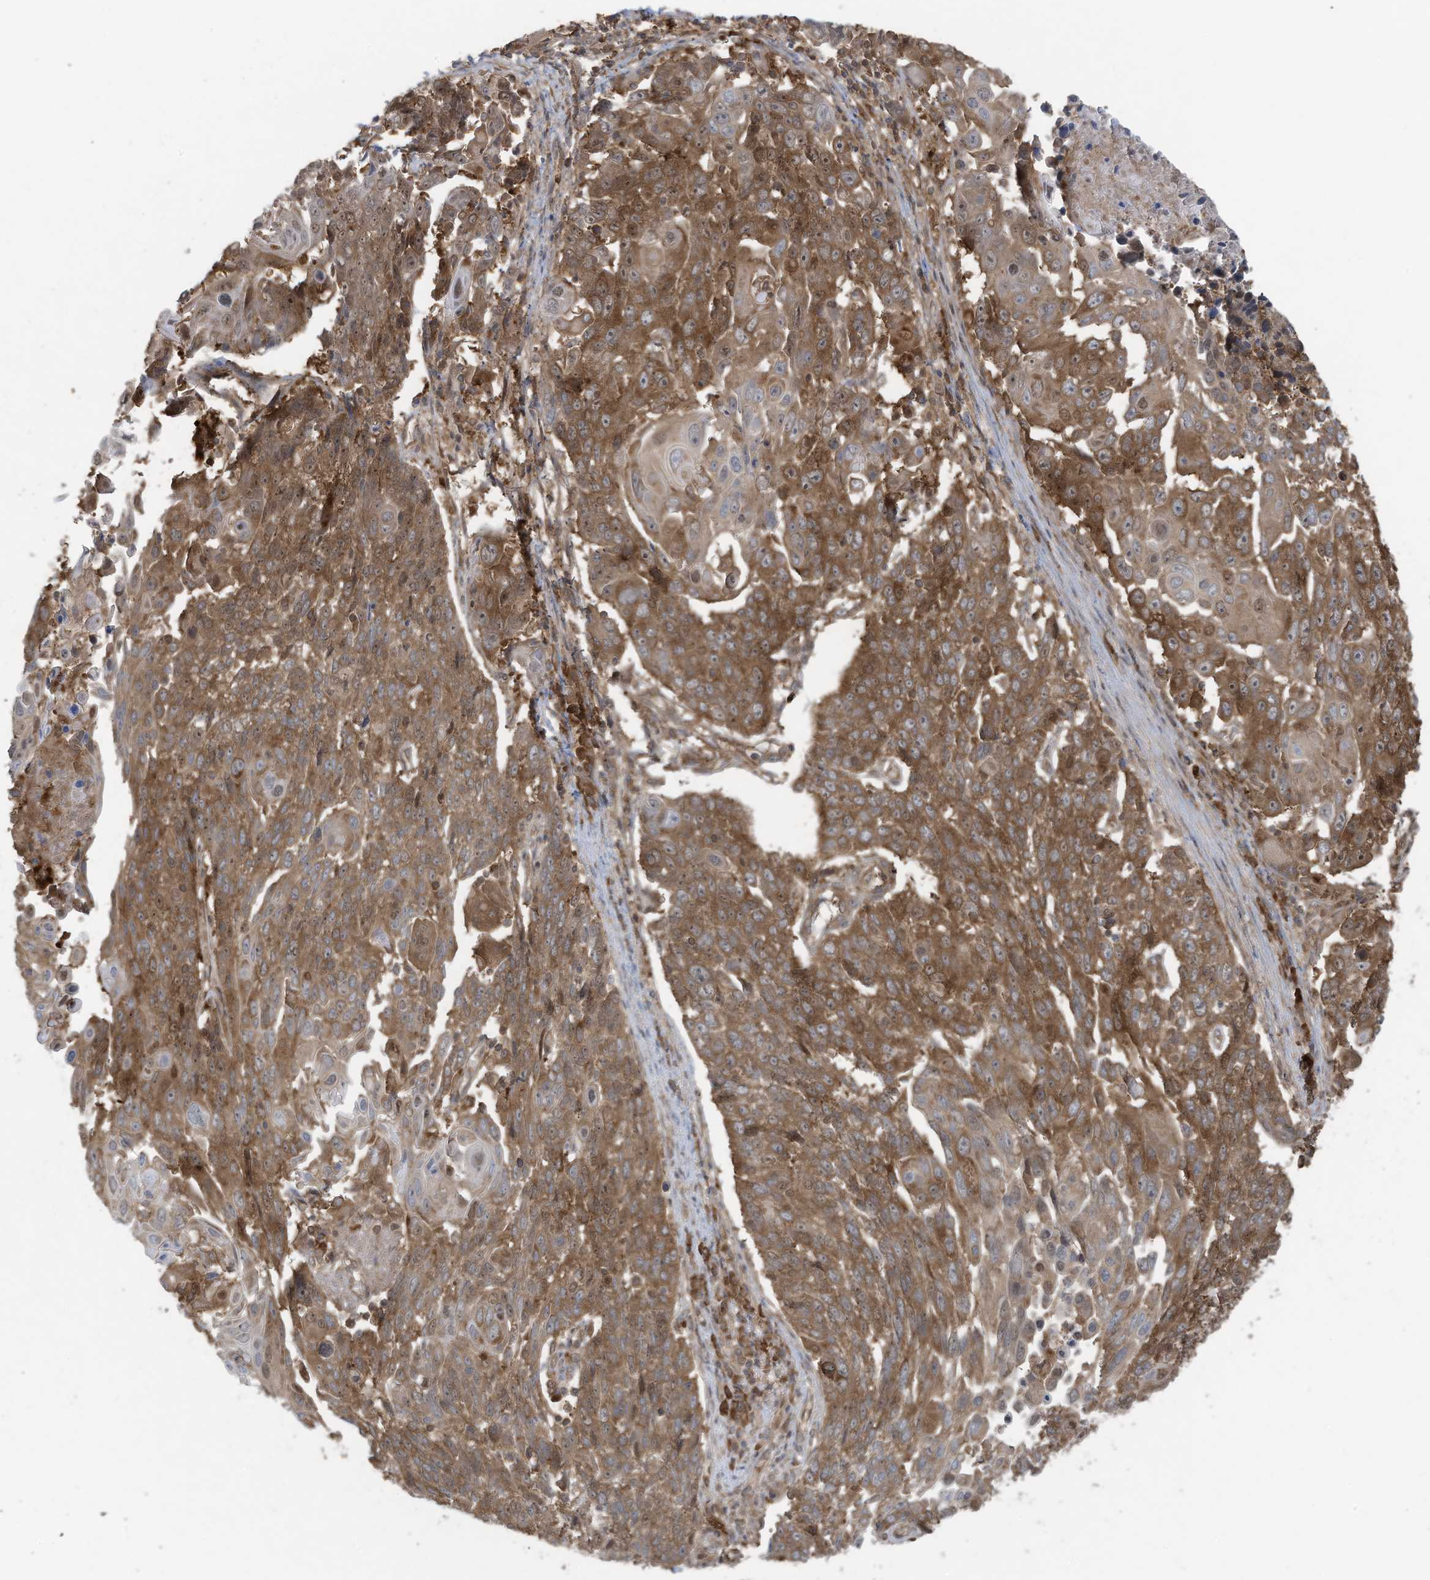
{"staining": {"intensity": "moderate", "quantity": ">75%", "location": "cytoplasmic/membranous,nuclear"}, "tissue": "lung cancer", "cell_type": "Tumor cells", "image_type": "cancer", "snomed": [{"axis": "morphology", "description": "Squamous cell carcinoma, NOS"}, {"axis": "topography", "description": "Lung"}], "caption": "Immunohistochemistry photomicrograph of human lung squamous cell carcinoma stained for a protein (brown), which exhibits medium levels of moderate cytoplasmic/membranous and nuclear positivity in approximately >75% of tumor cells.", "gene": "OLA1", "patient": {"sex": "male", "age": 66}}